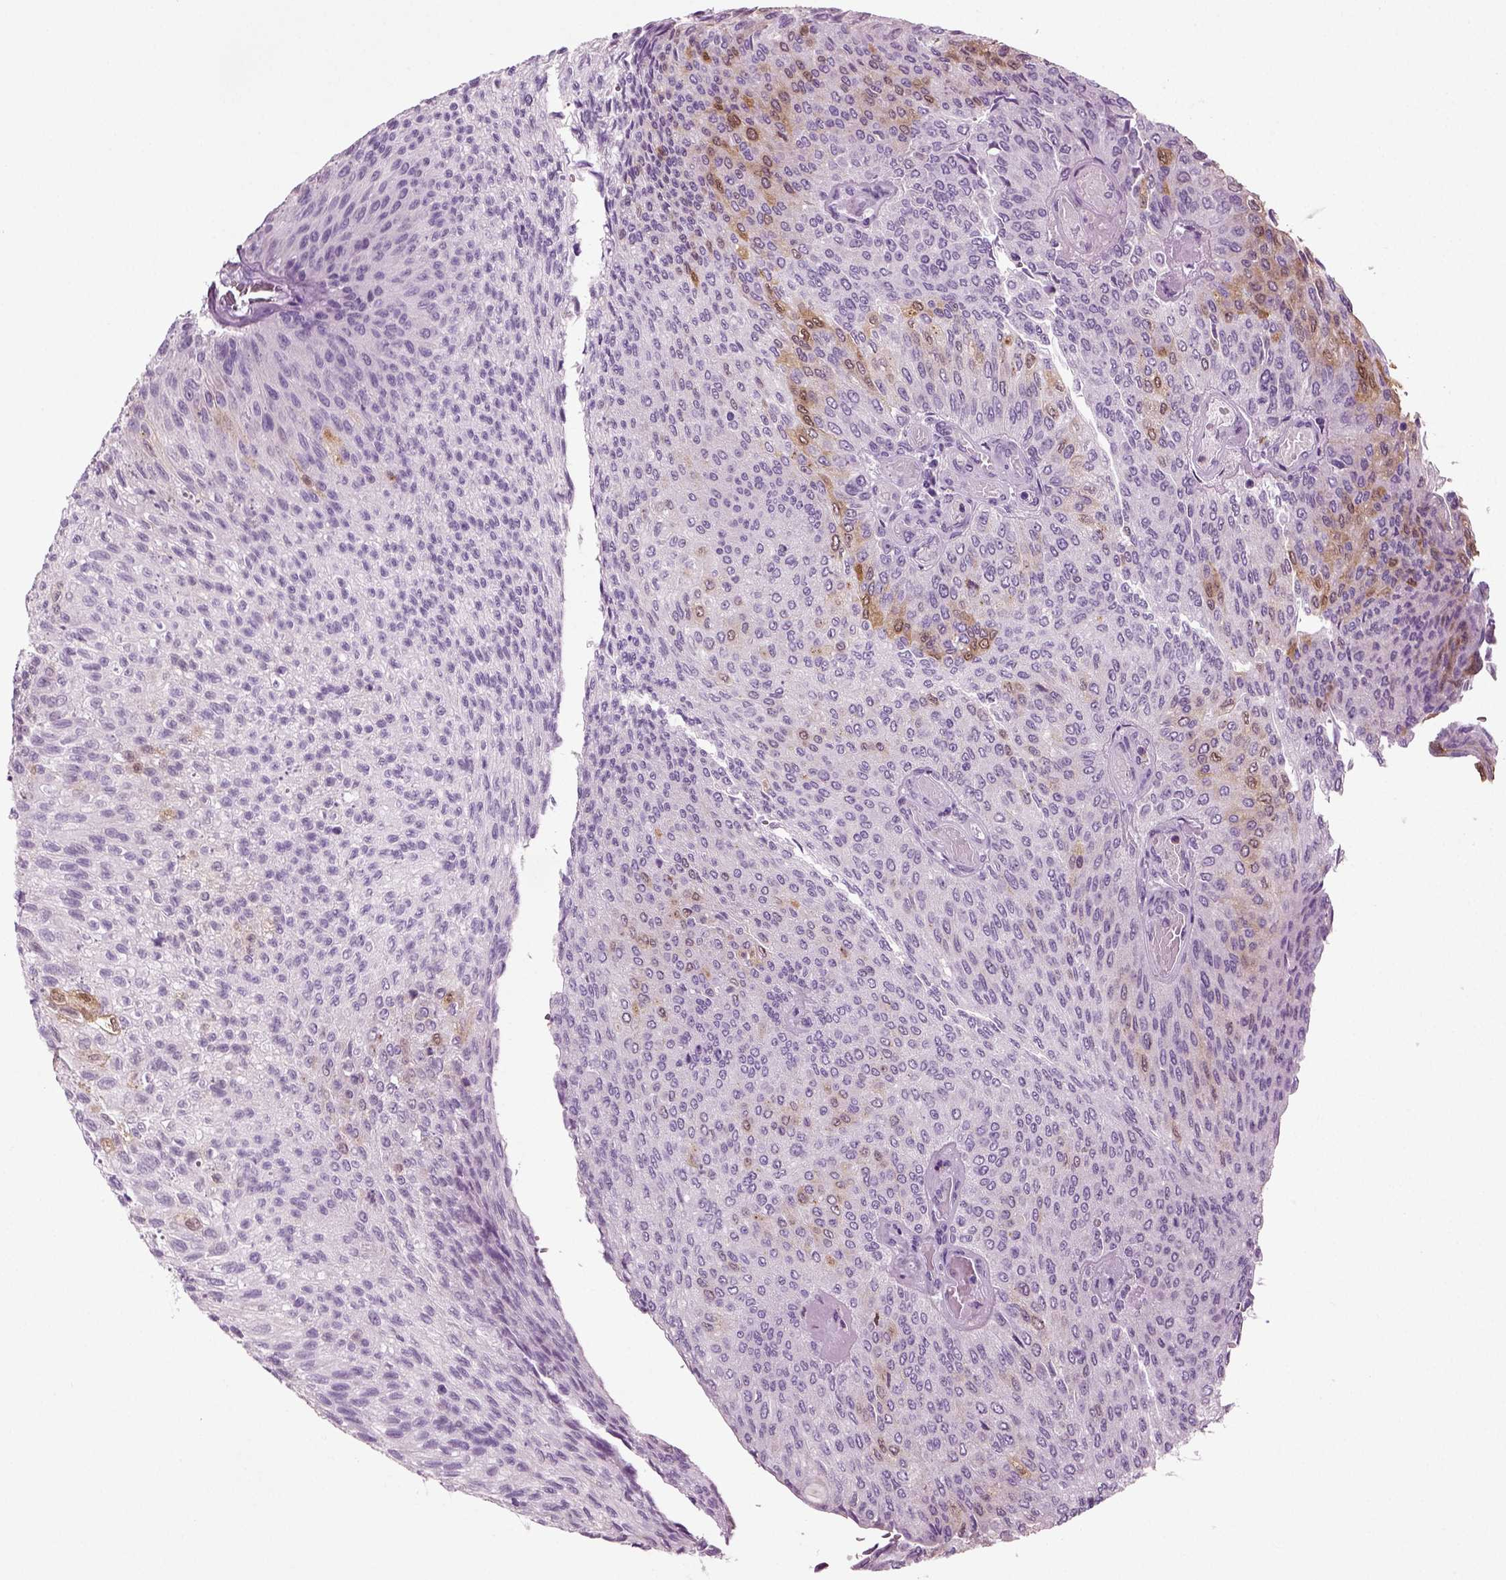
{"staining": {"intensity": "moderate", "quantity": "<25%", "location": "cytoplasmic/membranous"}, "tissue": "urothelial cancer", "cell_type": "Tumor cells", "image_type": "cancer", "snomed": [{"axis": "morphology", "description": "Urothelial carcinoma, Low grade"}, {"axis": "topography", "description": "Ureter, NOS"}, {"axis": "topography", "description": "Urinary bladder"}], "caption": "IHC image of neoplastic tissue: urothelial cancer stained using IHC shows low levels of moderate protein expression localized specifically in the cytoplasmic/membranous of tumor cells, appearing as a cytoplasmic/membranous brown color.", "gene": "CRABP1", "patient": {"sex": "male", "age": 78}}